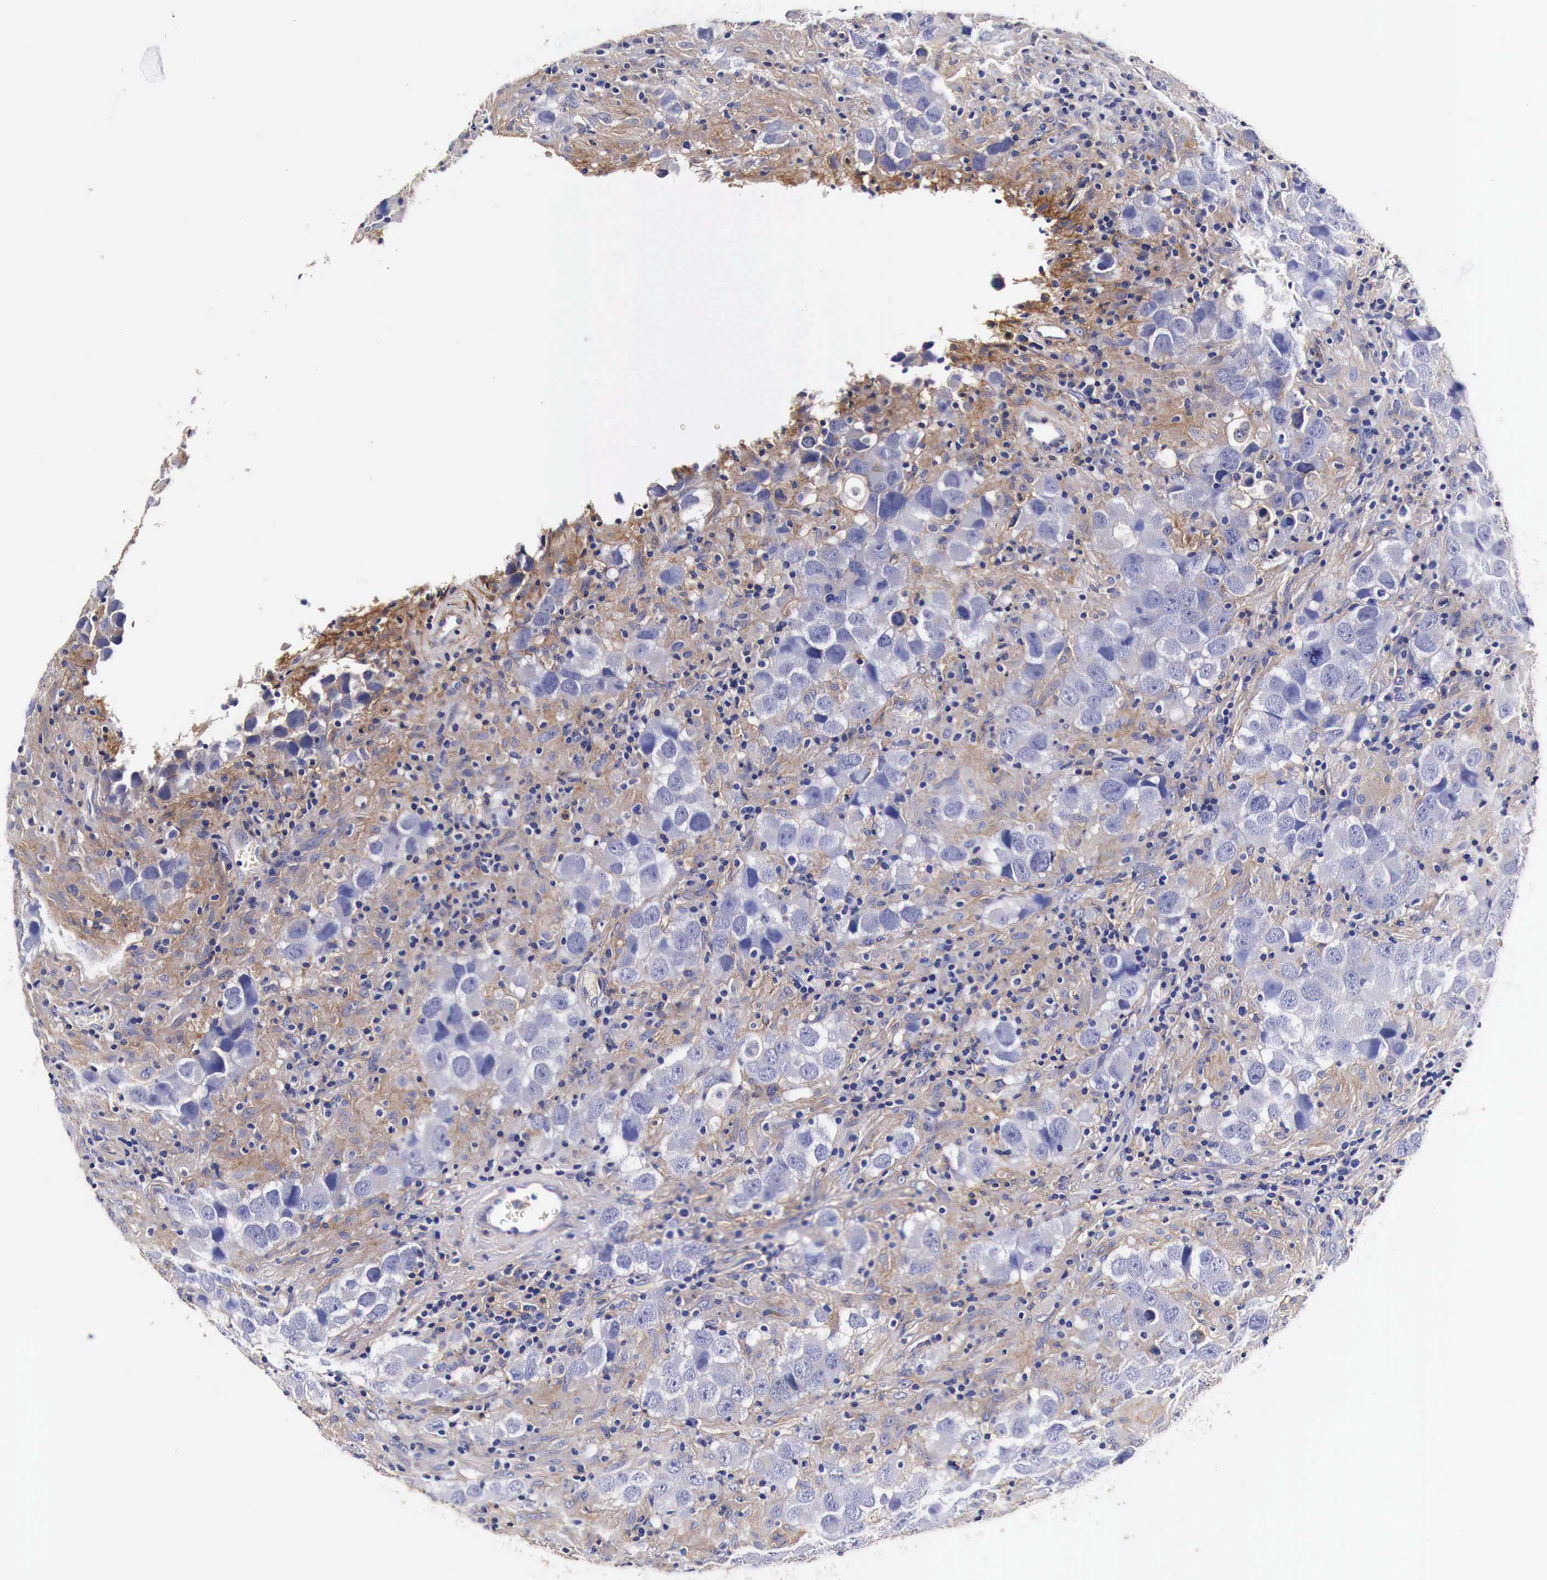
{"staining": {"intensity": "weak", "quantity": "<25%", "location": "cytoplasmic/membranous"}, "tissue": "testis cancer", "cell_type": "Tumor cells", "image_type": "cancer", "snomed": [{"axis": "morphology", "description": "Carcinoma, Embryonal, NOS"}, {"axis": "topography", "description": "Testis"}], "caption": "Histopathology image shows no significant protein positivity in tumor cells of testis cancer. (IHC, brightfield microscopy, high magnification).", "gene": "RP2", "patient": {"sex": "male", "age": 21}}